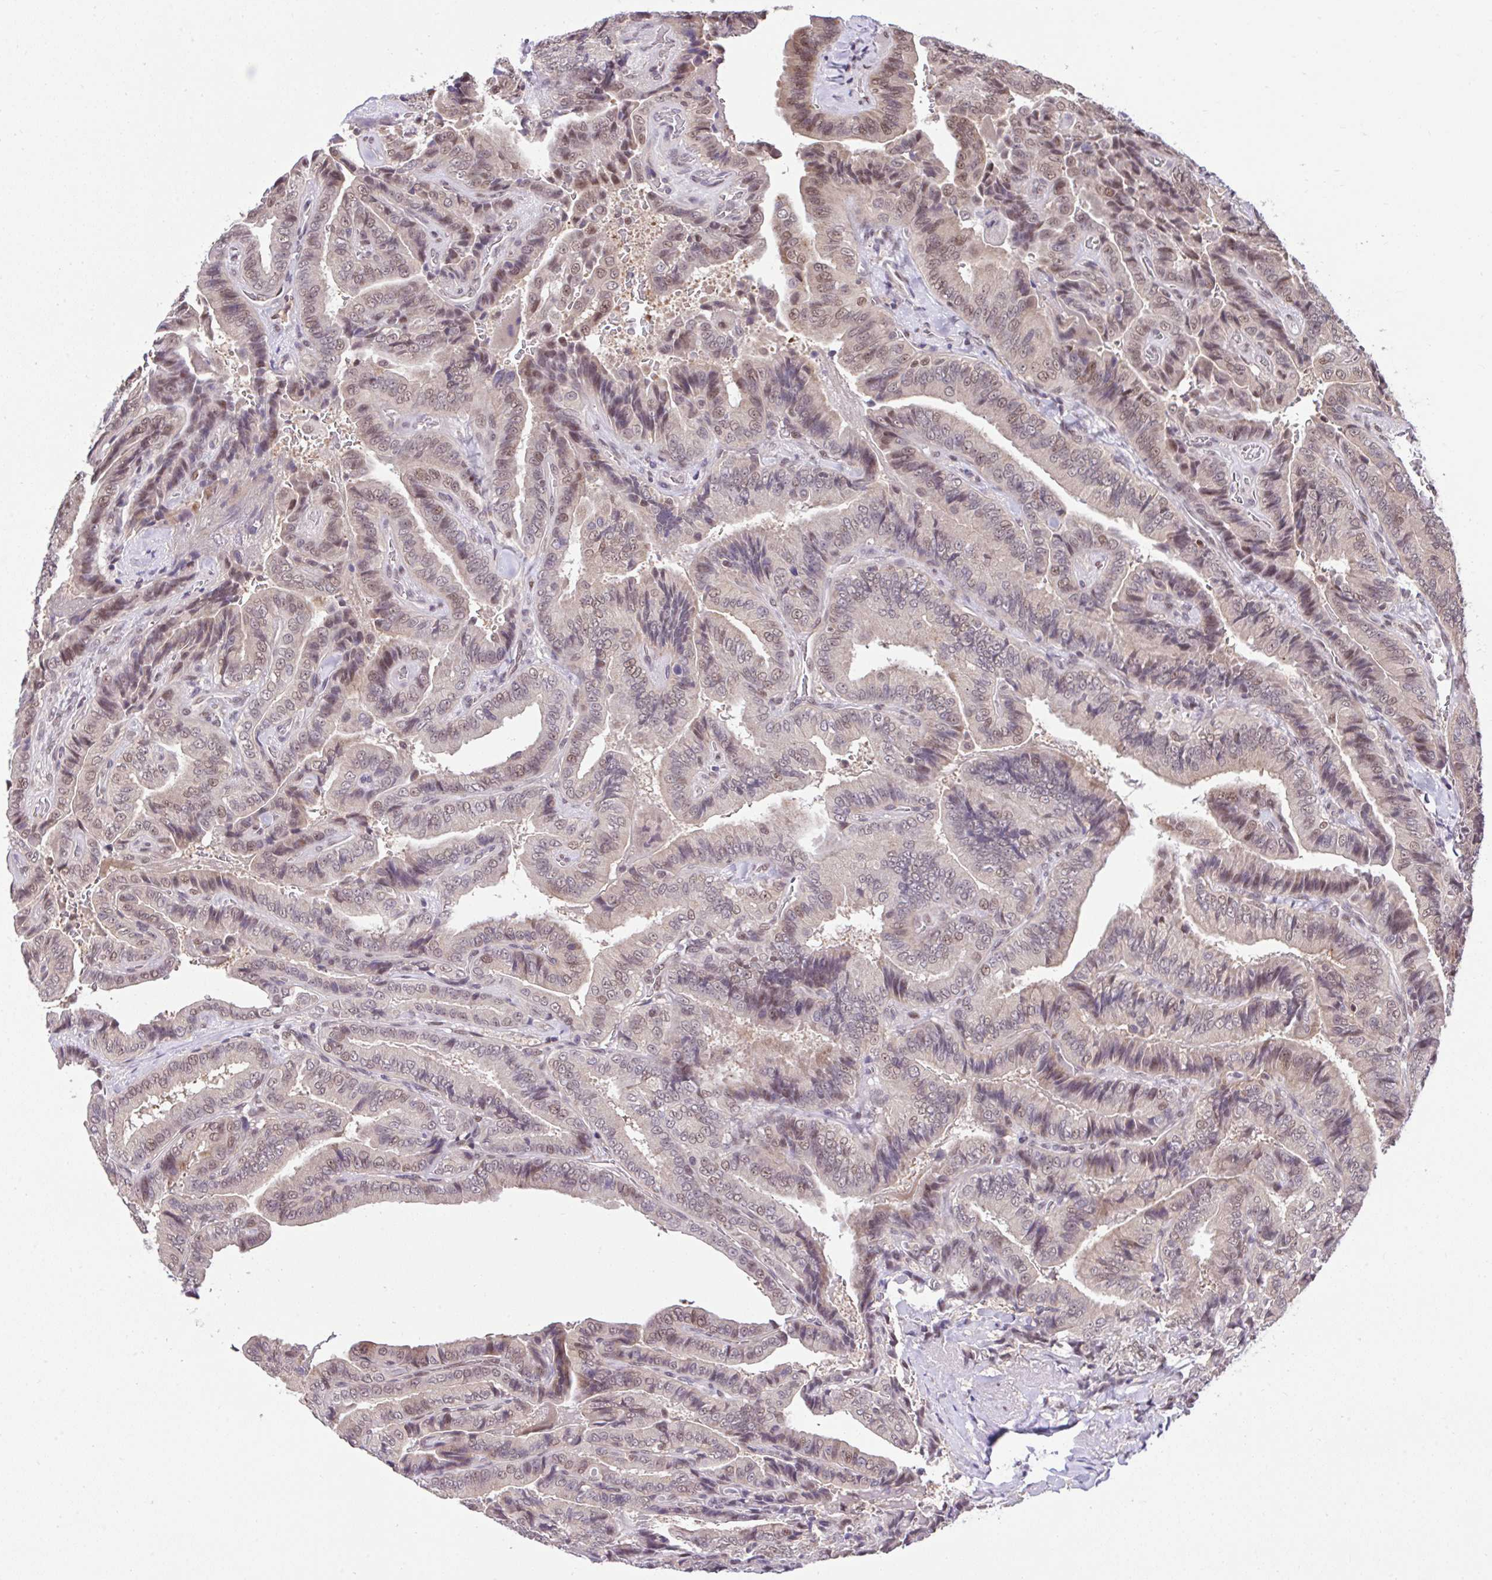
{"staining": {"intensity": "weak", "quantity": ">75%", "location": "nuclear"}, "tissue": "thyroid cancer", "cell_type": "Tumor cells", "image_type": "cancer", "snomed": [{"axis": "morphology", "description": "Papillary adenocarcinoma, NOS"}, {"axis": "topography", "description": "Thyroid gland"}], "caption": "A high-resolution histopathology image shows IHC staining of thyroid papillary adenocarcinoma, which exhibits weak nuclear expression in about >75% of tumor cells.", "gene": "GLIS3", "patient": {"sex": "male", "age": 61}}